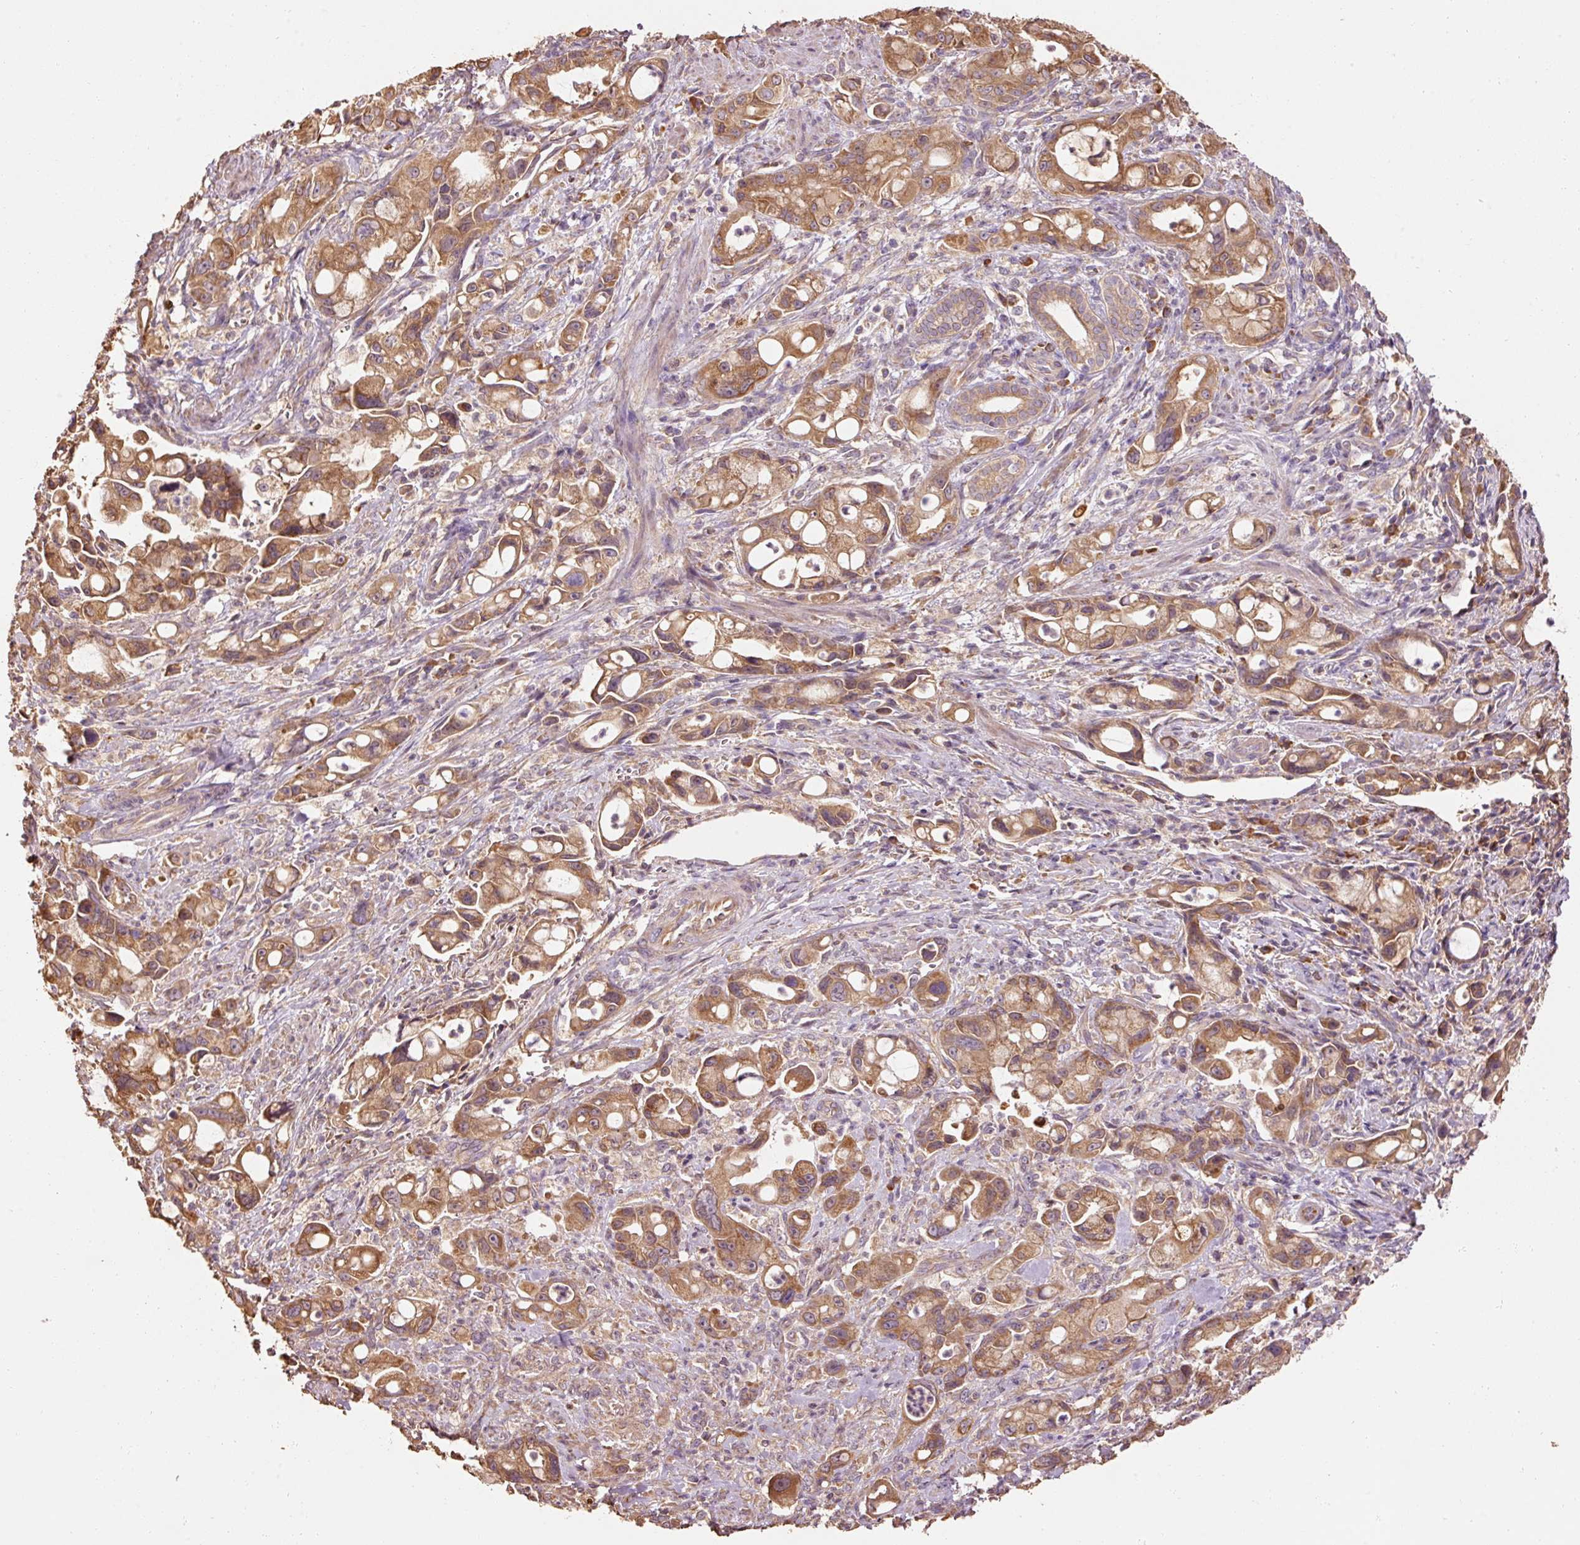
{"staining": {"intensity": "moderate", "quantity": ">75%", "location": "cytoplasmic/membranous"}, "tissue": "pancreatic cancer", "cell_type": "Tumor cells", "image_type": "cancer", "snomed": [{"axis": "morphology", "description": "Adenocarcinoma, NOS"}, {"axis": "topography", "description": "Pancreas"}], "caption": "This histopathology image exhibits immunohistochemistry staining of human pancreatic adenocarcinoma, with medium moderate cytoplasmic/membranous positivity in approximately >75% of tumor cells.", "gene": "EFHC1", "patient": {"sex": "male", "age": 68}}